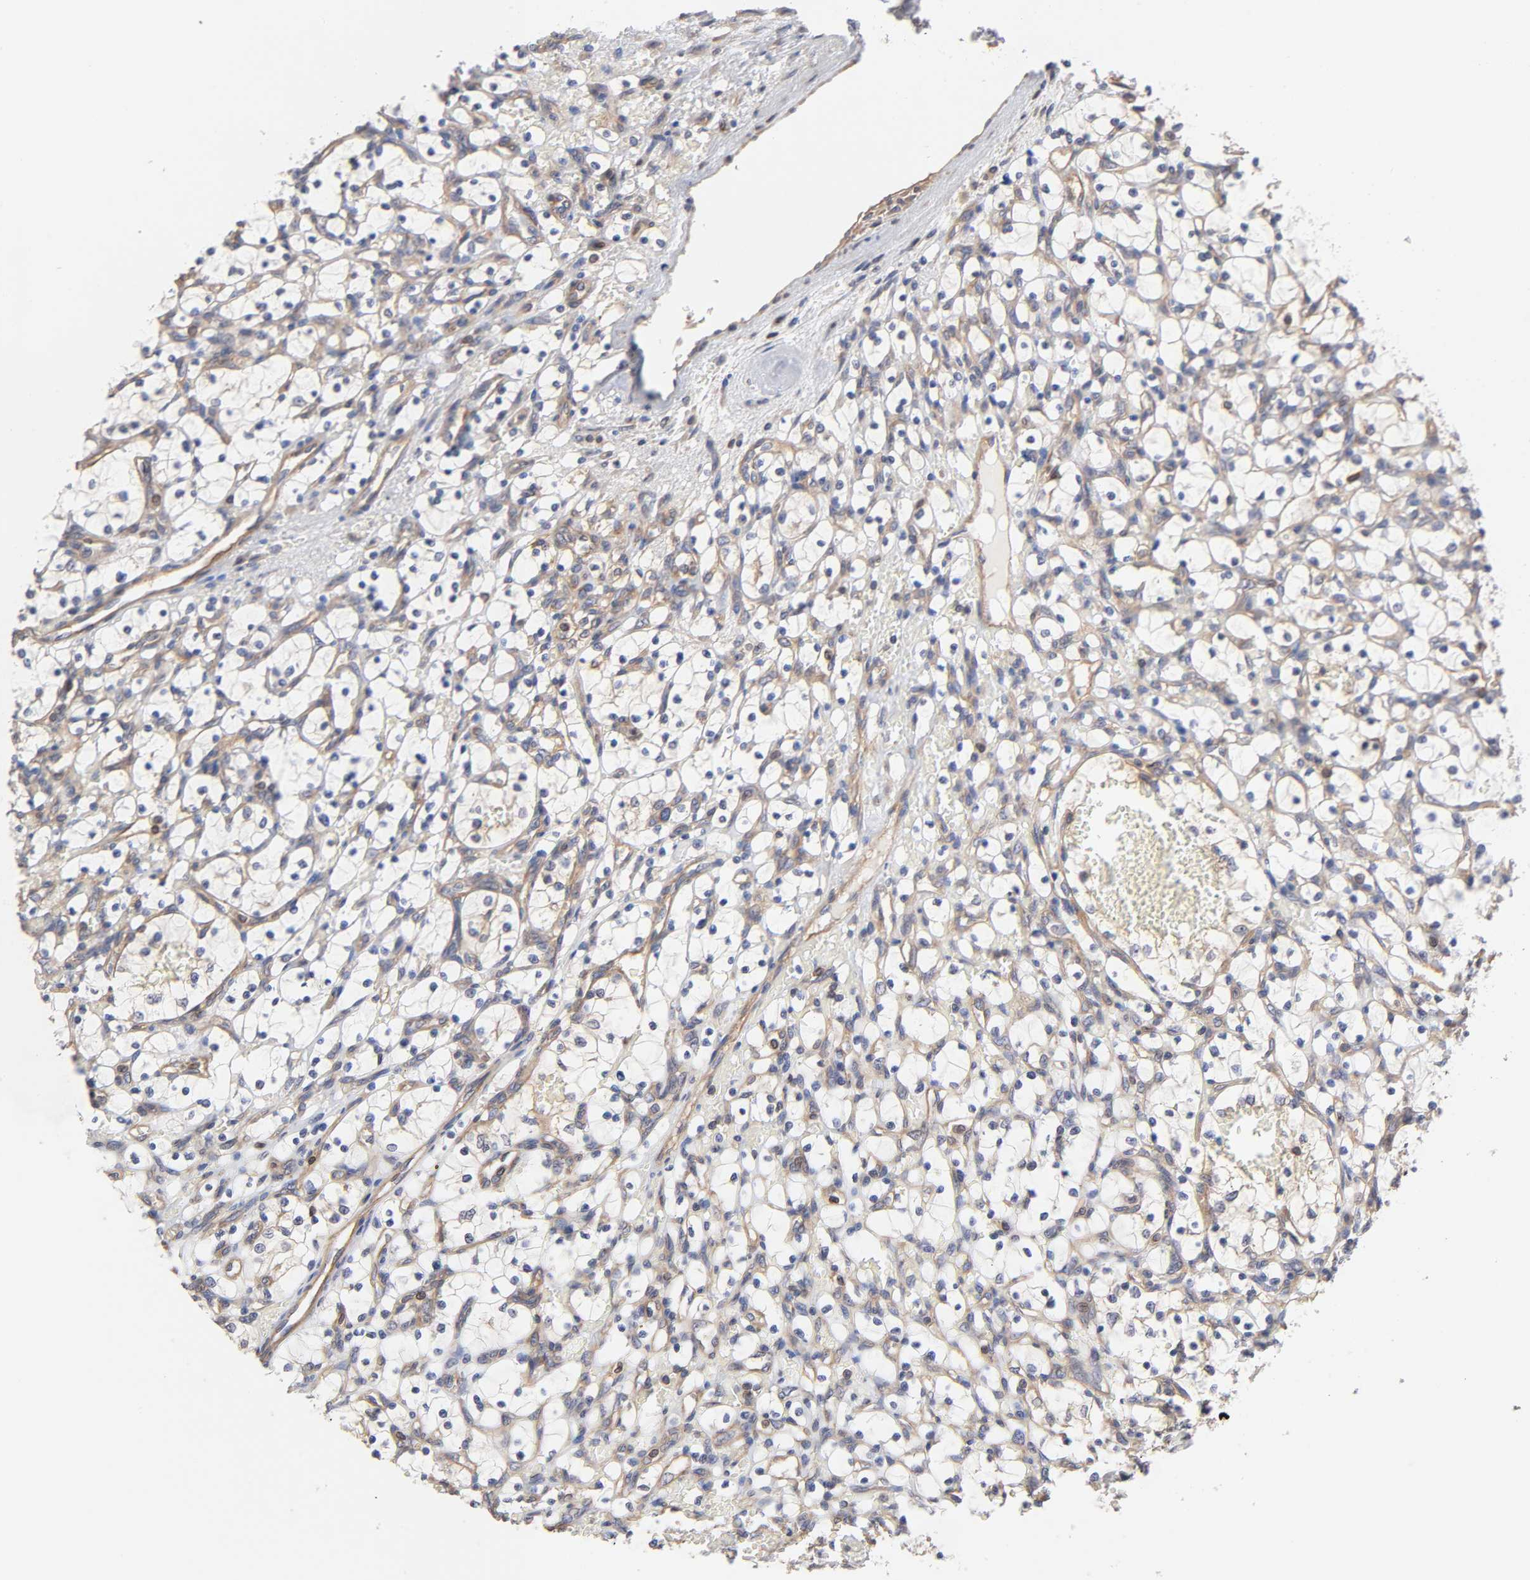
{"staining": {"intensity": "weak", "quantity": "25%-75%", "location": "cytoplasmic/membranous"}, "tissue": "renal cancer", "cell_type": "Tumor cells", "image_type": "cancer", "snomed": [{"axis": "morphology", "description": "Adenocarcinoma, NOS"}, {"axis": "topography", "description": "Kidney"}], "caption": "Human renal cancer stained with a protein marker demonstrates weak staining in tumor cells.", "gene": "STRN3", "patient": {"sex": "female", "age": 69}}